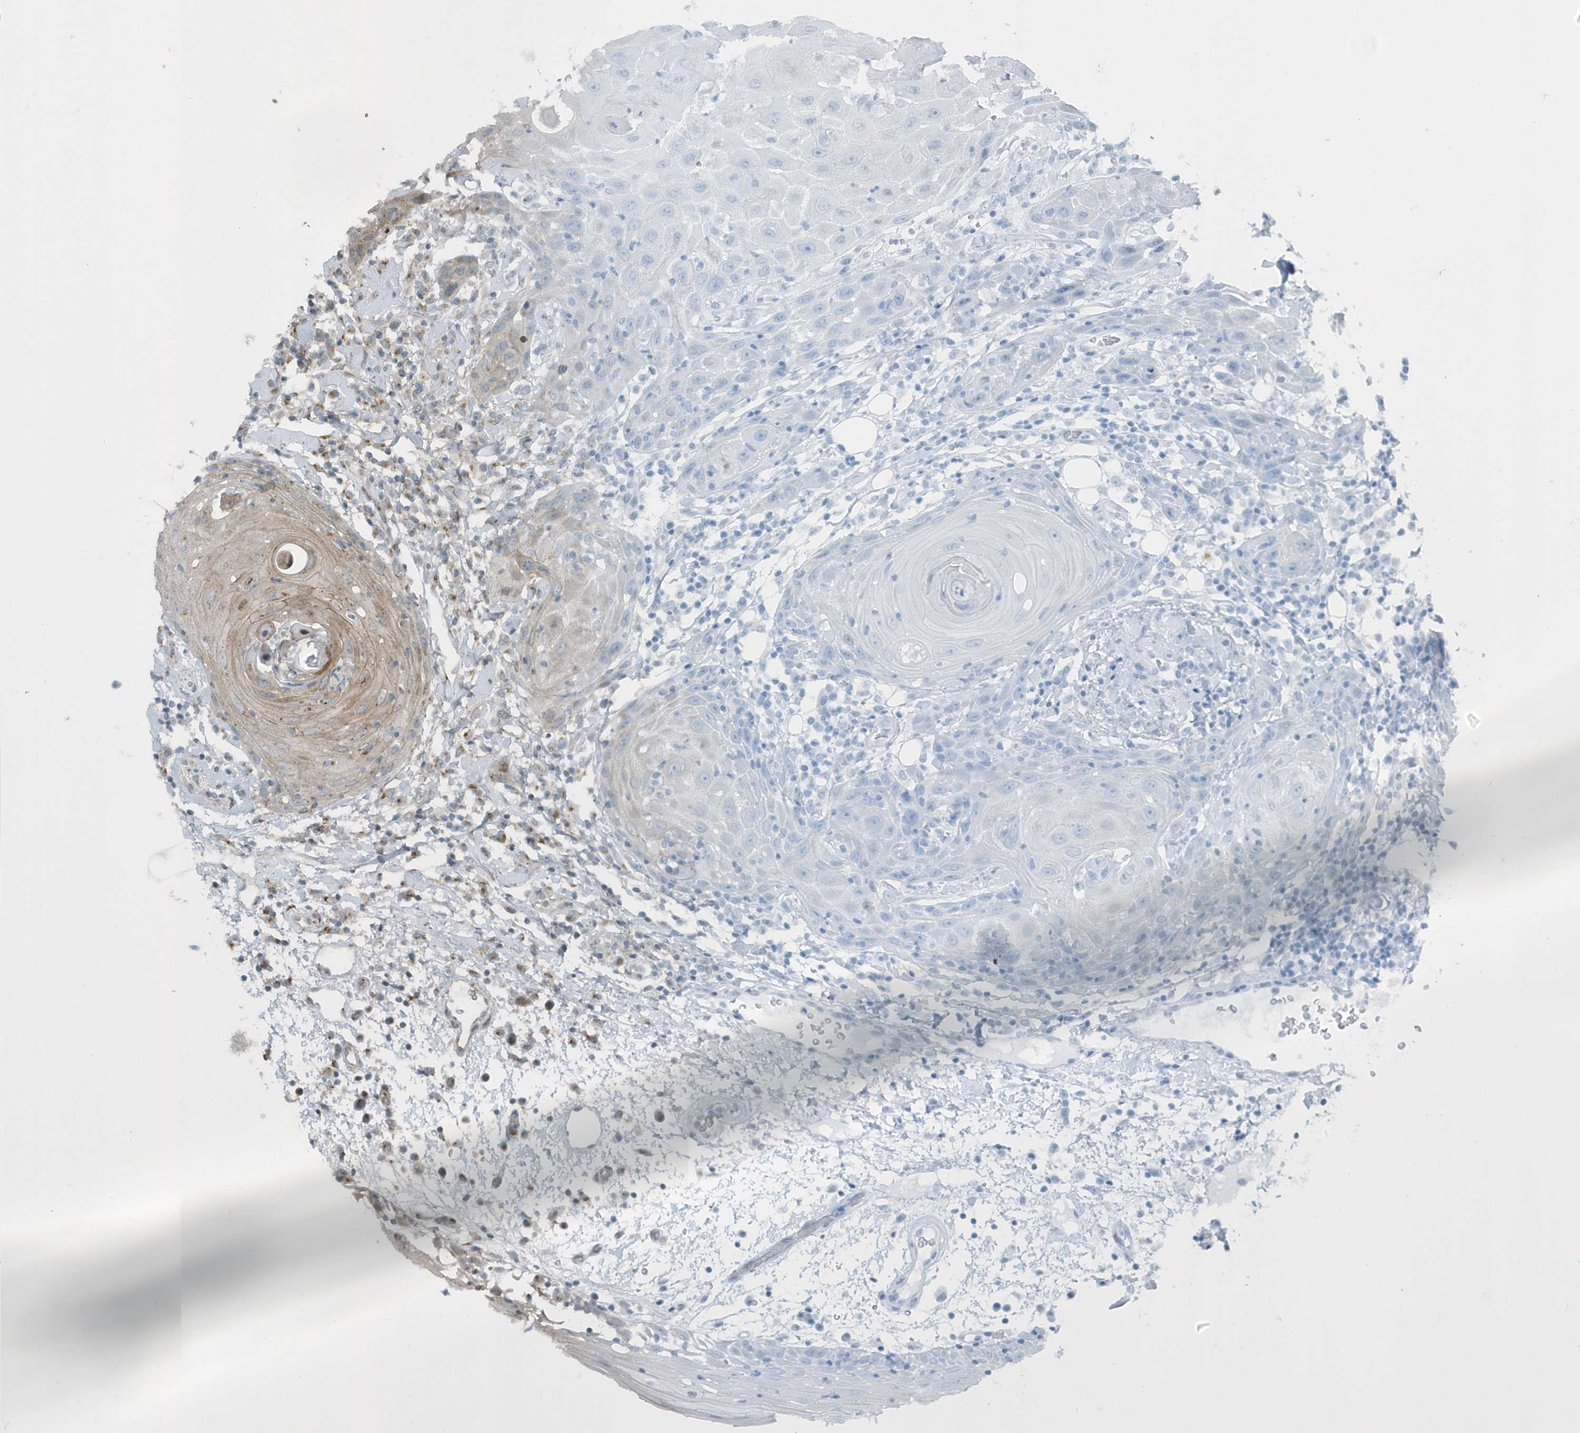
{"staining": {"intensity": "weak", "quantity": "<25%", "location": "cytoplasmic/membranous"}, "tissue": "oral mucosa", "cell_type": "Squamous epithelial cells", "image_type": "normal", "snomed": [{"axis": "morphology", "description": "Normal tissue, NOS"}, {"axis": "morphology", "description": "Squamous cell carcinoma, NOS"}, {"axis": "topography", "description": "Skeletal muscle"}, {"axis": "topography", "description": "Oral tissue"}], "caption": "Oral mucosa was stained to show a protein in brown. There is no significant expression in squamous epithelial cells. (DAB immunohistochemistry (IHC) visualized using brightfield microscopy, high magnification).", "gene": "GCC2", "patient": {"sex": "male", "age": 71}}